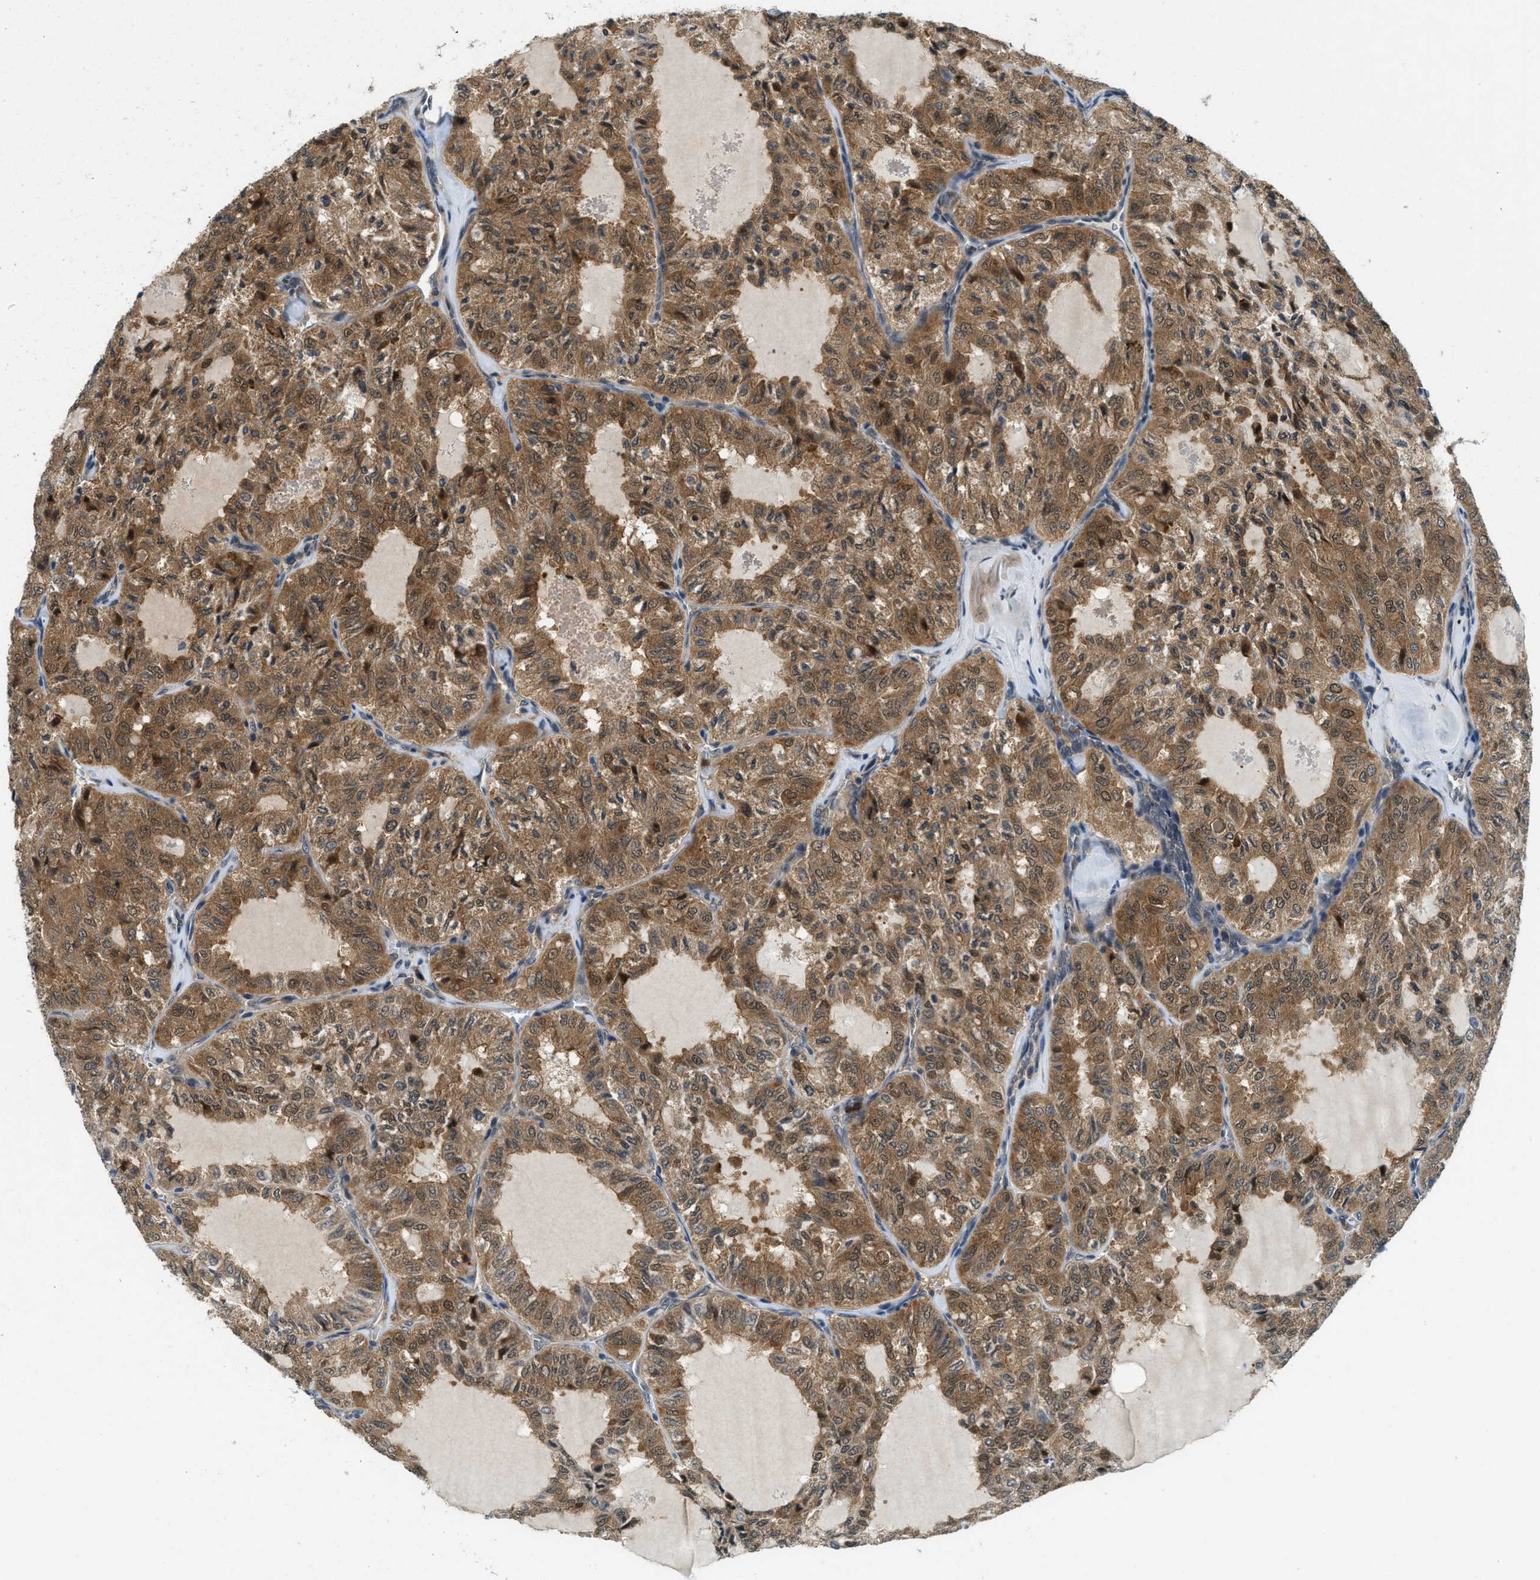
{"staining": {"intensity": "moderate", "quantity": ">75%", "location": "cytoplasmic/membranous,nuclear"}, "tissue": "thyroid cancer", "cell_type": "Tumor cells", "image_type": "cancer", "snomed": [{"axis": "morphology", "description": "Follicular adenoma carcinoma, NOS"}, {"axis": "topography", "description": "Thyroid gland"}], "caption": "Immunohistochemistry of human follicular adenoma carcinoma (thyroid) demonstrates medium levels of moderate cytoplasmic/membranous and nuclear positivity in approximately >75% of tumor cells.", "gene": "GMPPB", "patient": {"sex": "male", "age": 75}}